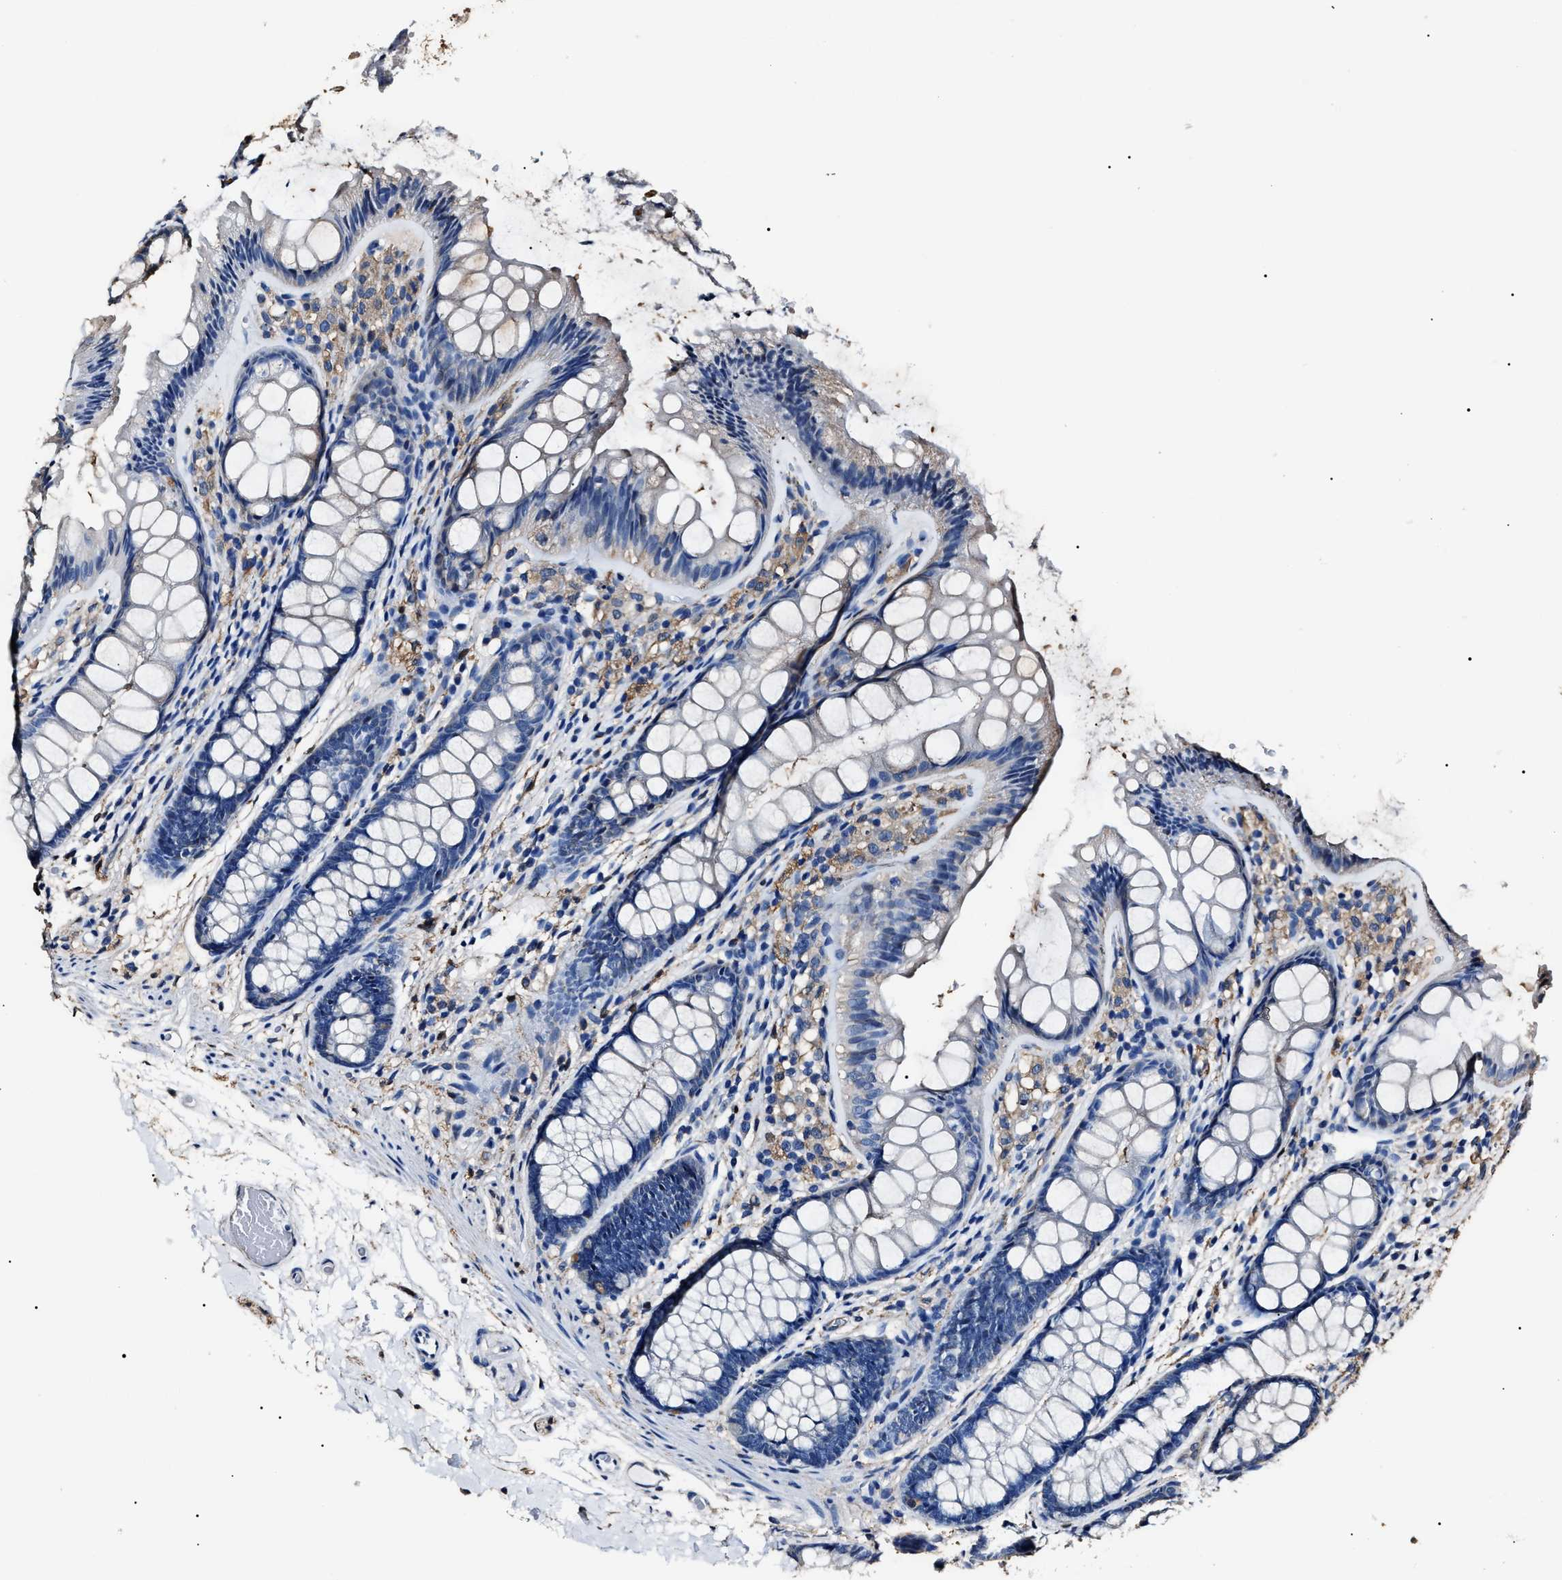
{"staining": {"intensity": "weak", "quantity": "25%-75%", "location": "cytoplasmic/membranous"}, "tissue": "colon", "cell_type": "Endothelial cells", "image_type": "normal", "snomed": [{"axis": "morphology", "description": "Normal tissue, NOS"}, {"axis": "topography", "description": "Colon"}], "caption": "The micrograph exhibits staining of normal colon, revealing weak cytoplasmic/membranous protein positivity (brown color) within endothelial cells. Using DAB (brown) and hematoxylin (blue) stains, captured at high magnification using brightfield microscopy.", "gene": "ALDH1A1", "patient": {"sex": "female", "age": 56}}